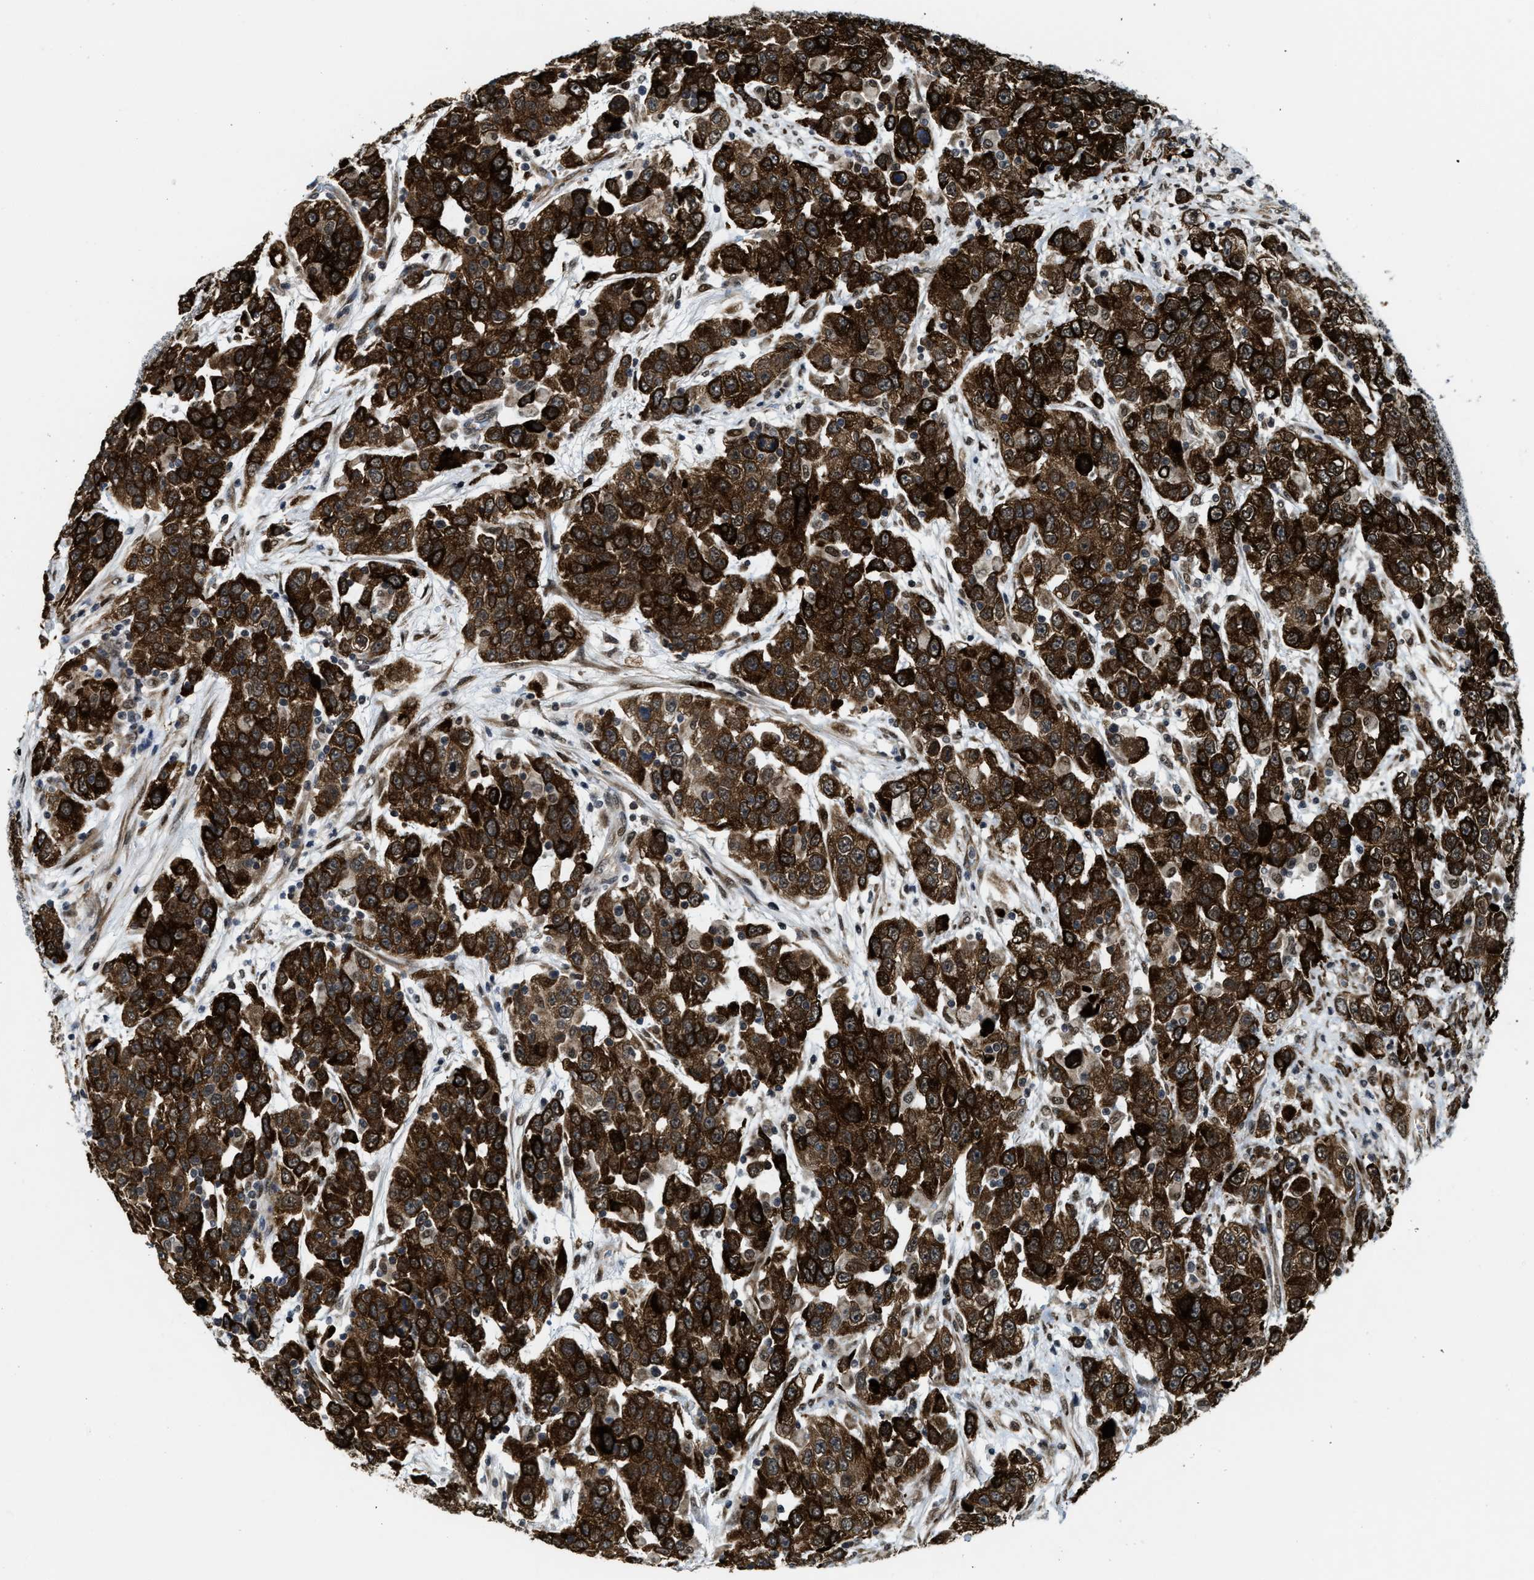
{"staining": {"intensity": "strong", "quantity": ">75%", "location": "cytoplasmic/membranous"}, "tissue": "urothelial cancer", "cell_type": "Tumor cells", "image_type": "cancer", "snomed": [{"axis": "morphology", "description": "Urothelial carcinoma, High grade"}, {"axis": "topography", "description": "Urinary bladder"}], "caption": "Protein analysis of urothelial carcinoma (high-grade) tissue displays strong cytoplasmic/membranous staining in about >75% of tumor cells. (DAB IHC with brightfield microscopy, high magnification).", "gene": "ZNF250", "patient": {"sex": "female", "age": 80}}